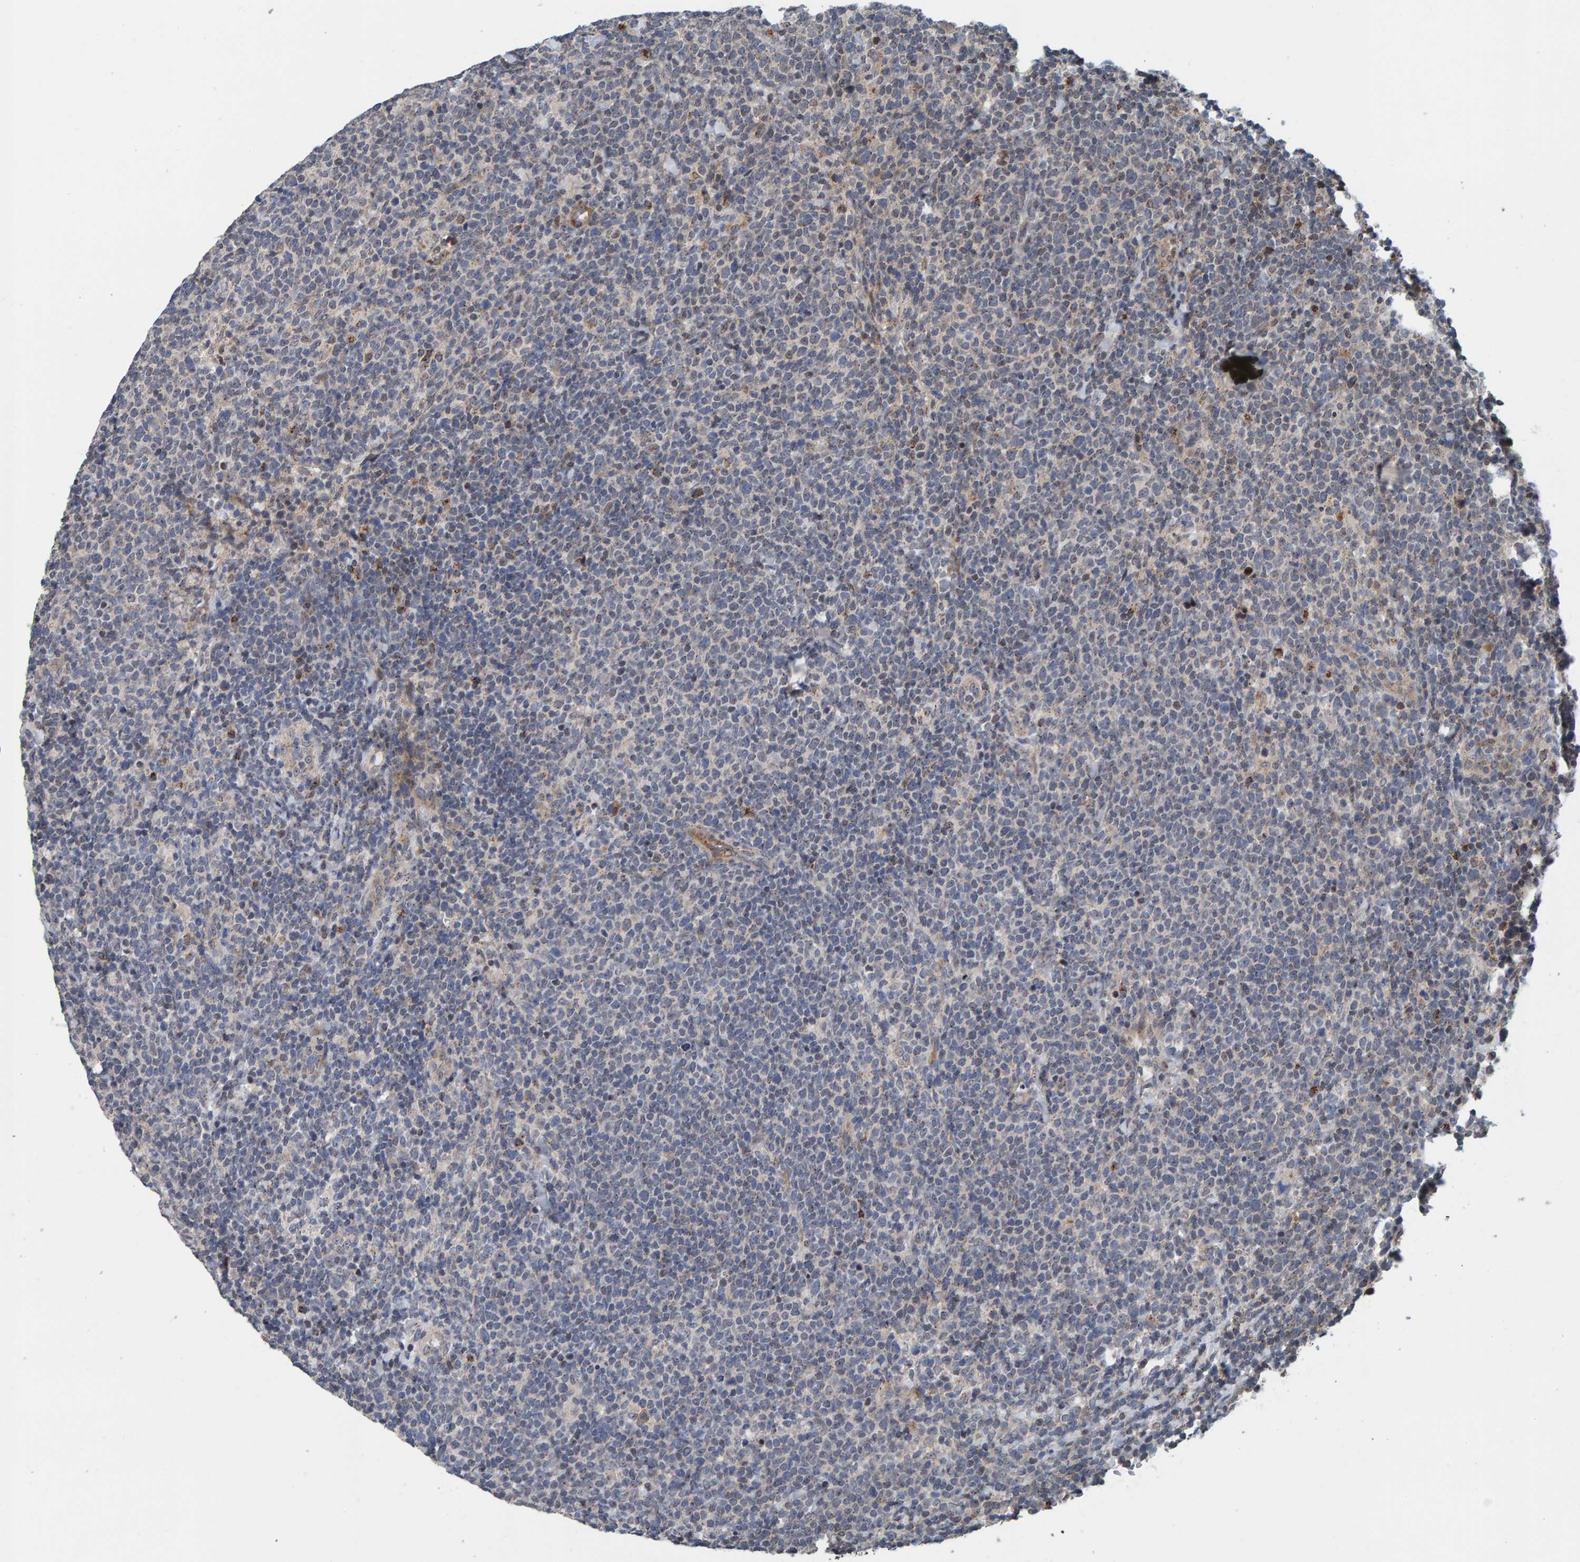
{"staining": {"intensity": "negative", "quantity": "none", "location": "none"}, "tissue": "lymphoma", "cell_type": "Tumor cells", "image_type": "cancer", "snomed": [{"axis": "morphology", "description": "Malignant lymphoma, non-Hodgkin's type, High grade"}, {"axis": "topography", "description": "Lymph node"}], "caption": "This is an immunohistochemistry (IHC) photomicrograph of human lymphoma. There is no staining in tumor cells.", "gene": "CCDC25", "patient": {"sex": "male", "age": 61}}